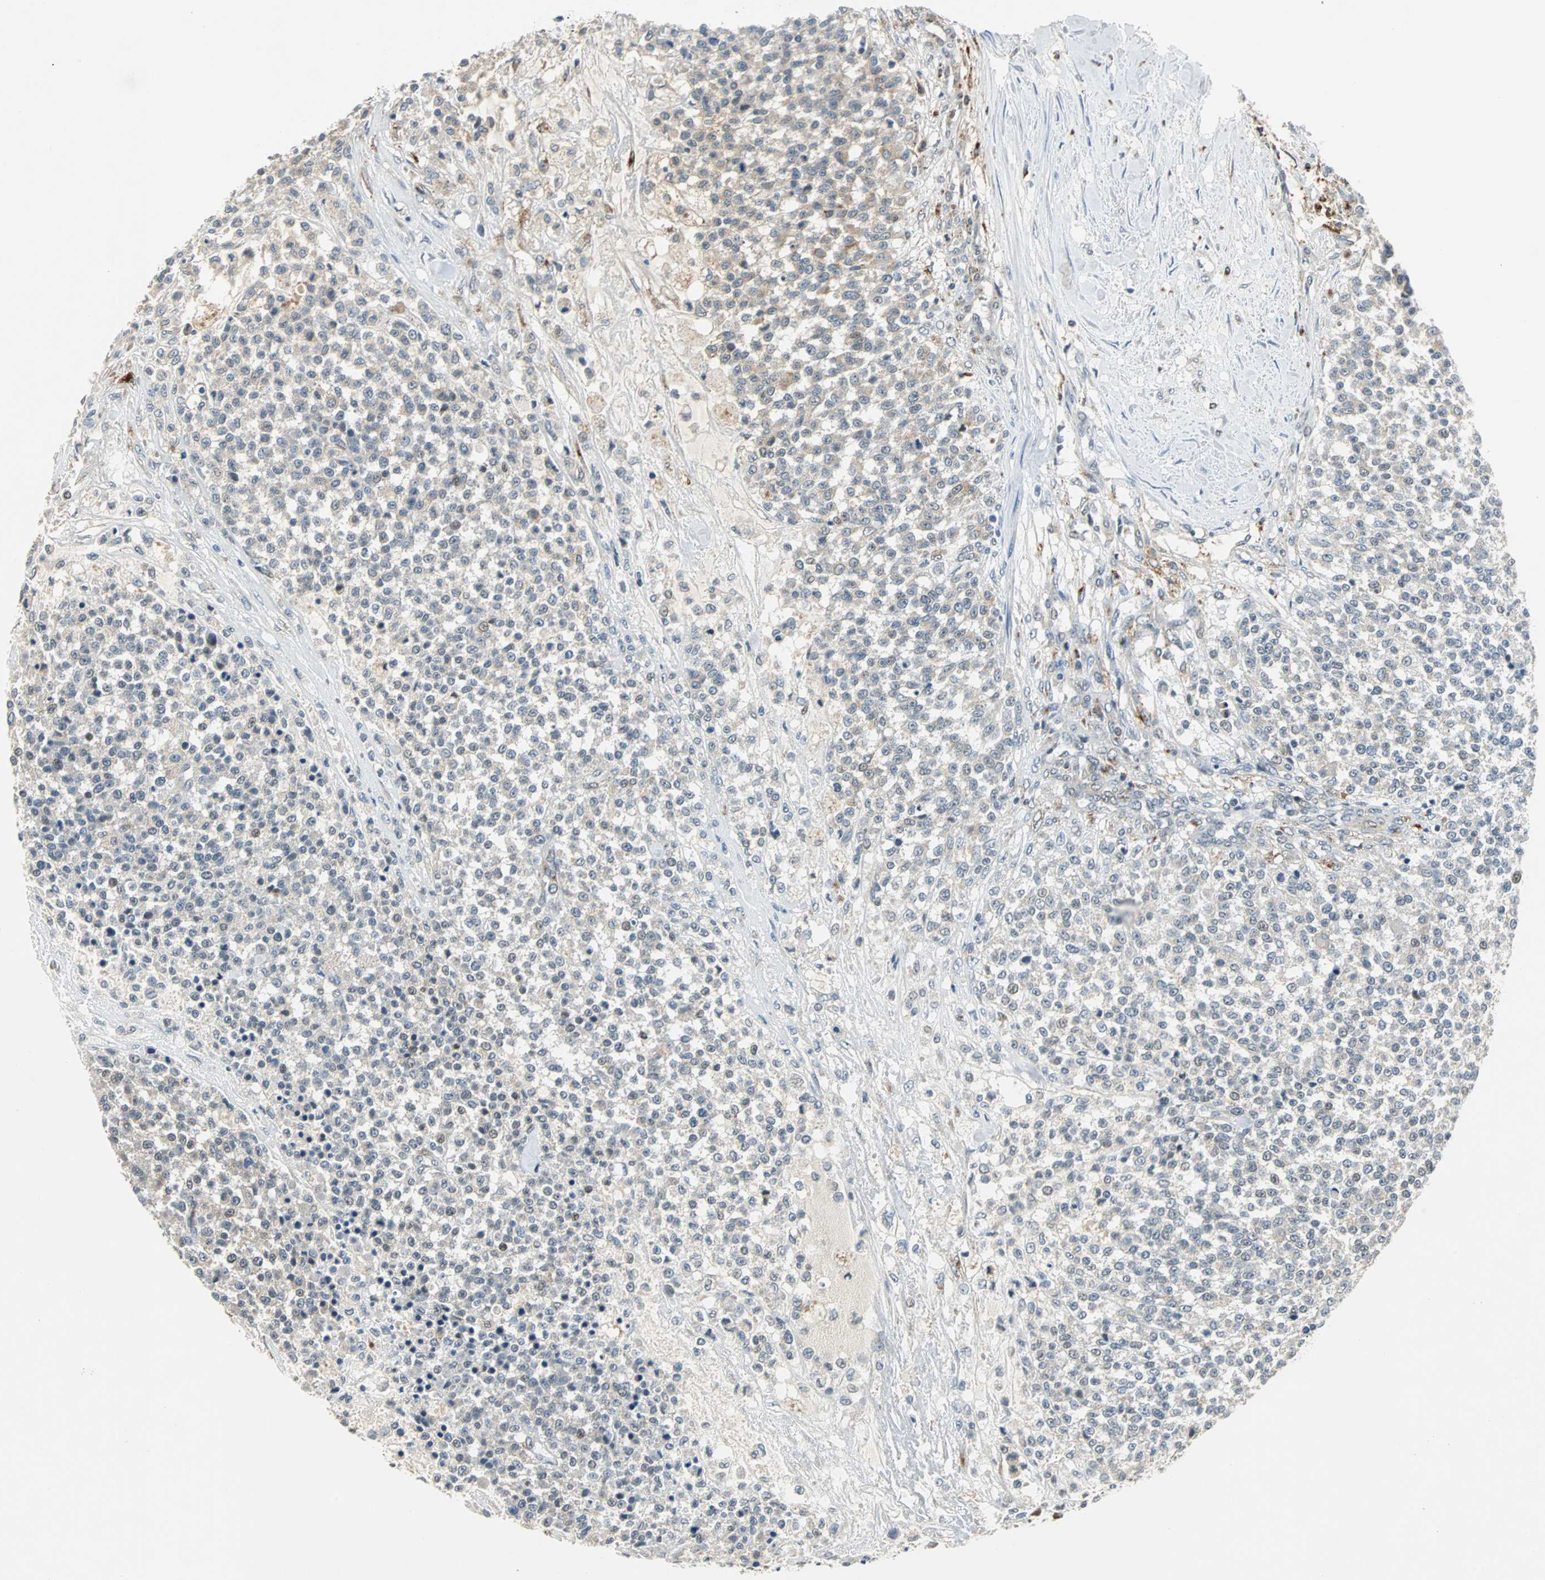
{"staining": {"intensity": "weak", "quantity": "25%-75%", "location": "cytoplasmic/membranous"}, "tissue": "testis cancer", "cell_type": "Tumor cells", "image_type": "cancer", "snomed": [{"axis": "morphology", "description": "Seminoma, NOS"}, {"axis": "topography", "description": "Testis"}], "caption": "Human testis cancer stained for a protein (brown) shows weak cytoplasmic/membranous positive positivity in about 25%-75% of tumor cells.", "gene": "HLX", "patient": {"sex": "male", "age": 59}}